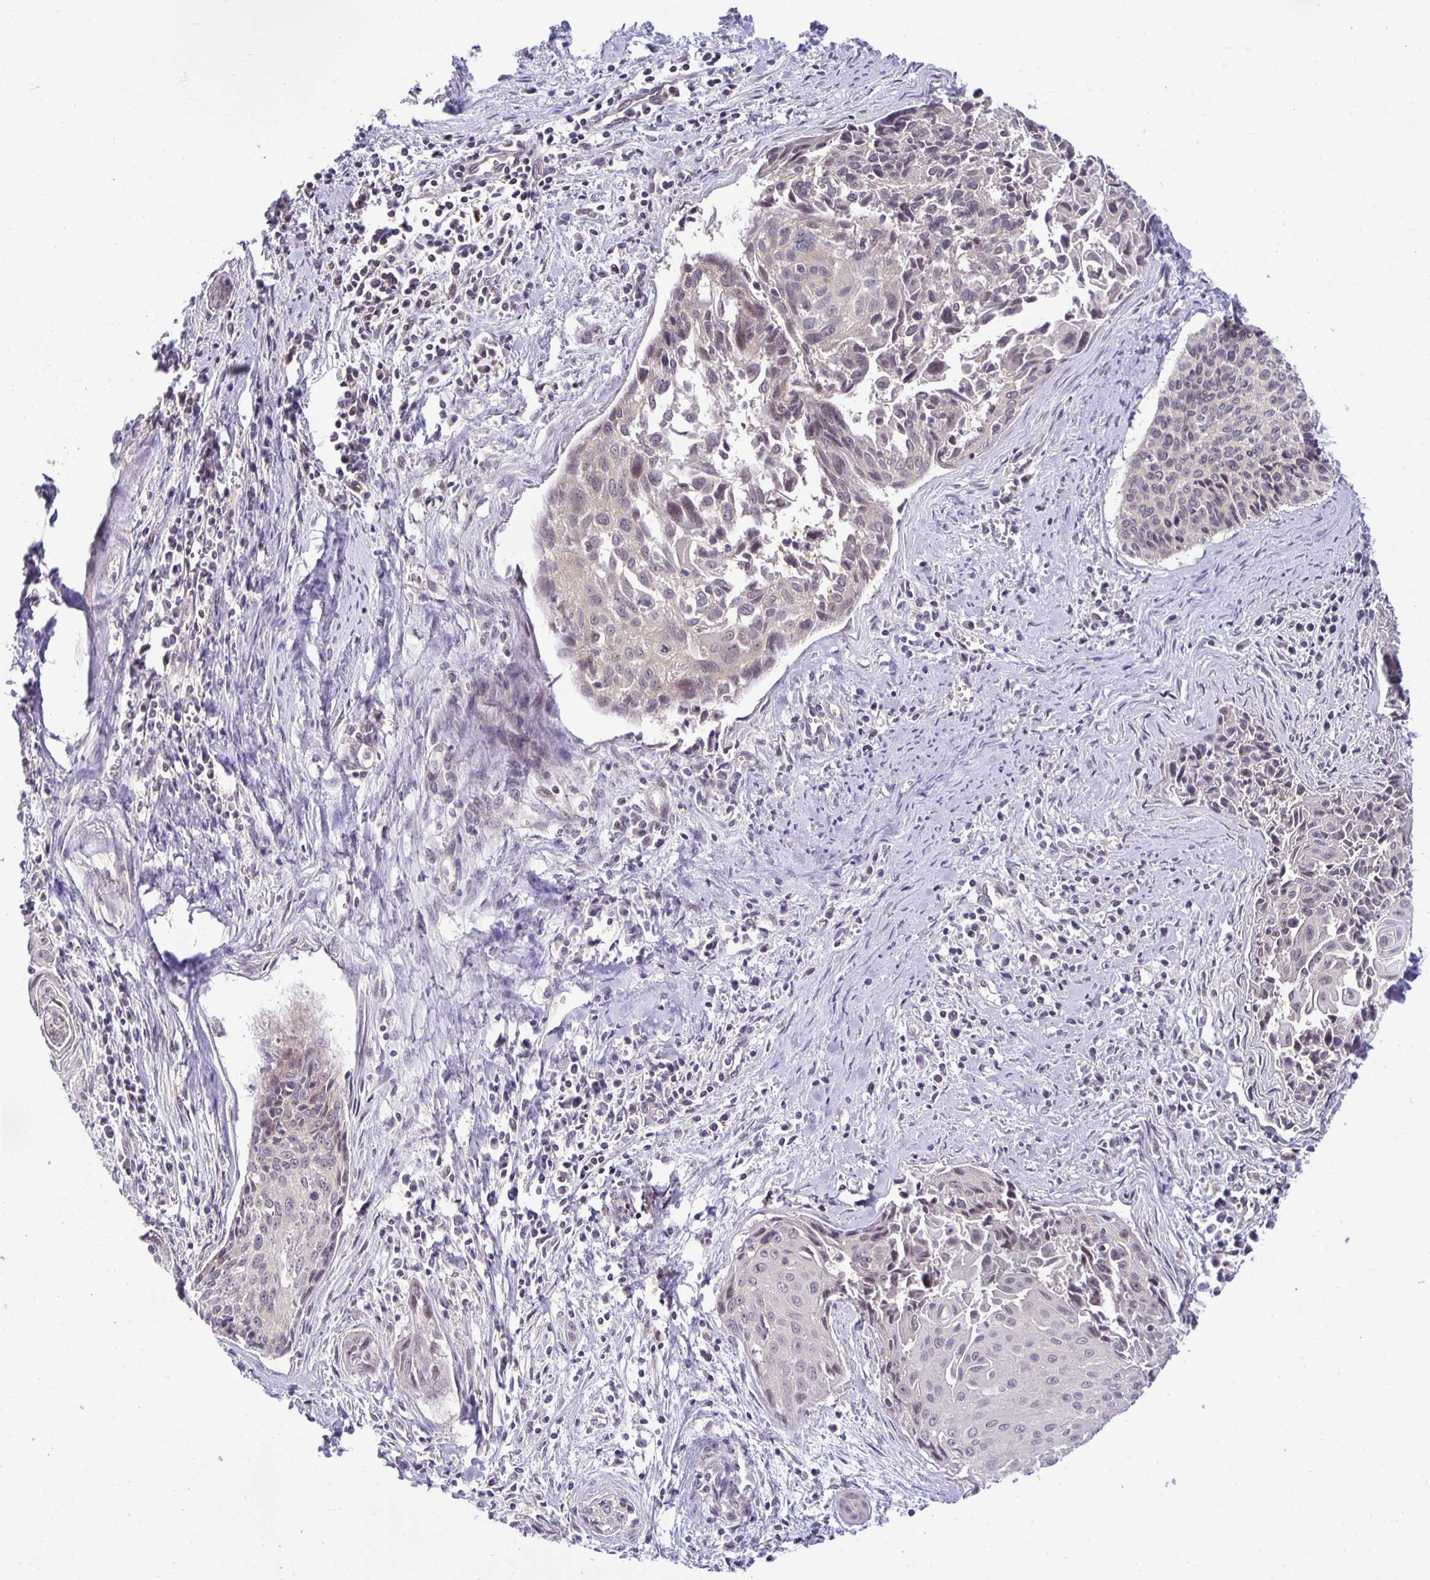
{"staining": {"intensity": "negative", "quantity": "none", "location": "none"}, "tissue": "cervical cancer", "cell_type": "Tumor cells", "image_type": "cancer", "snomed": [{"axis": "morphology", "description": "Squamous cell carcinoma, NOS"}, {"axis": "topography", "description": "Cervix"}], "caption": "This is an immunohistochemistry photomicrograph of human cervical cancer. There is no staining in tumor cells.", "gene": "MIEN1", "patient": {"sex": "female", "age": 55}}